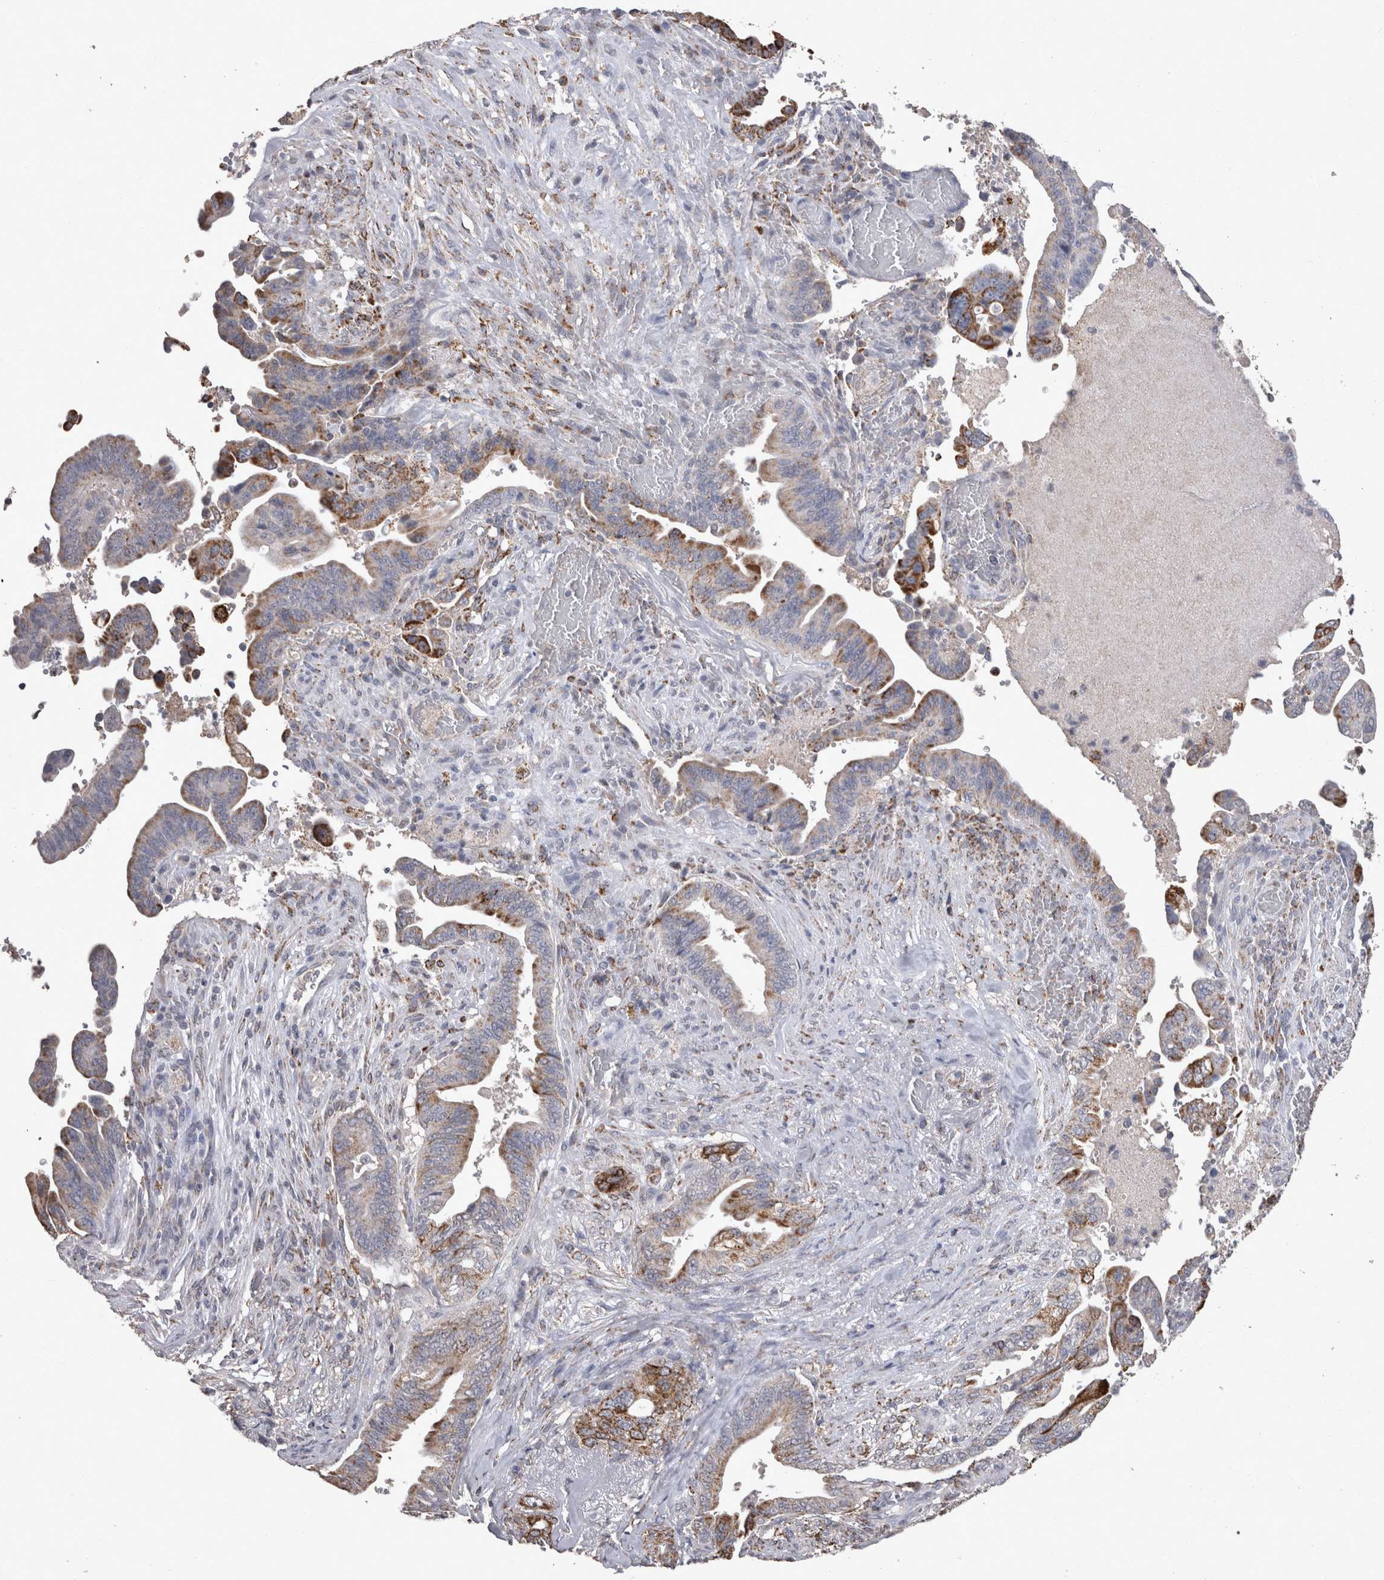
{"staining": {"intensity": "moderate", "quantity": "25%-75%", "location": "cytoplasmic/membranous"}, "tissue": "pancreatic cancer", "cell_type": "Tumor cells", "image_type": "cancer", "snomed": [{"axis": "morphology", "description": "Adenocarcinoma, NOS"}, {"axis": "topography", "description": "Pancreas"}], "caption": "Immunohistochemistry micrograph of neoplastic tissue: pancreatic cancer (adenocarcinoma) stained using immunohistochemistry displays medium levels of moderate protein expression localized specifically in the cytoplasmic/membranous of tumor cells, appearing as a cytoplasmic/membranous brown color.", "gene": "DKK3", "patient": {"sex": "male", "age": 70}}